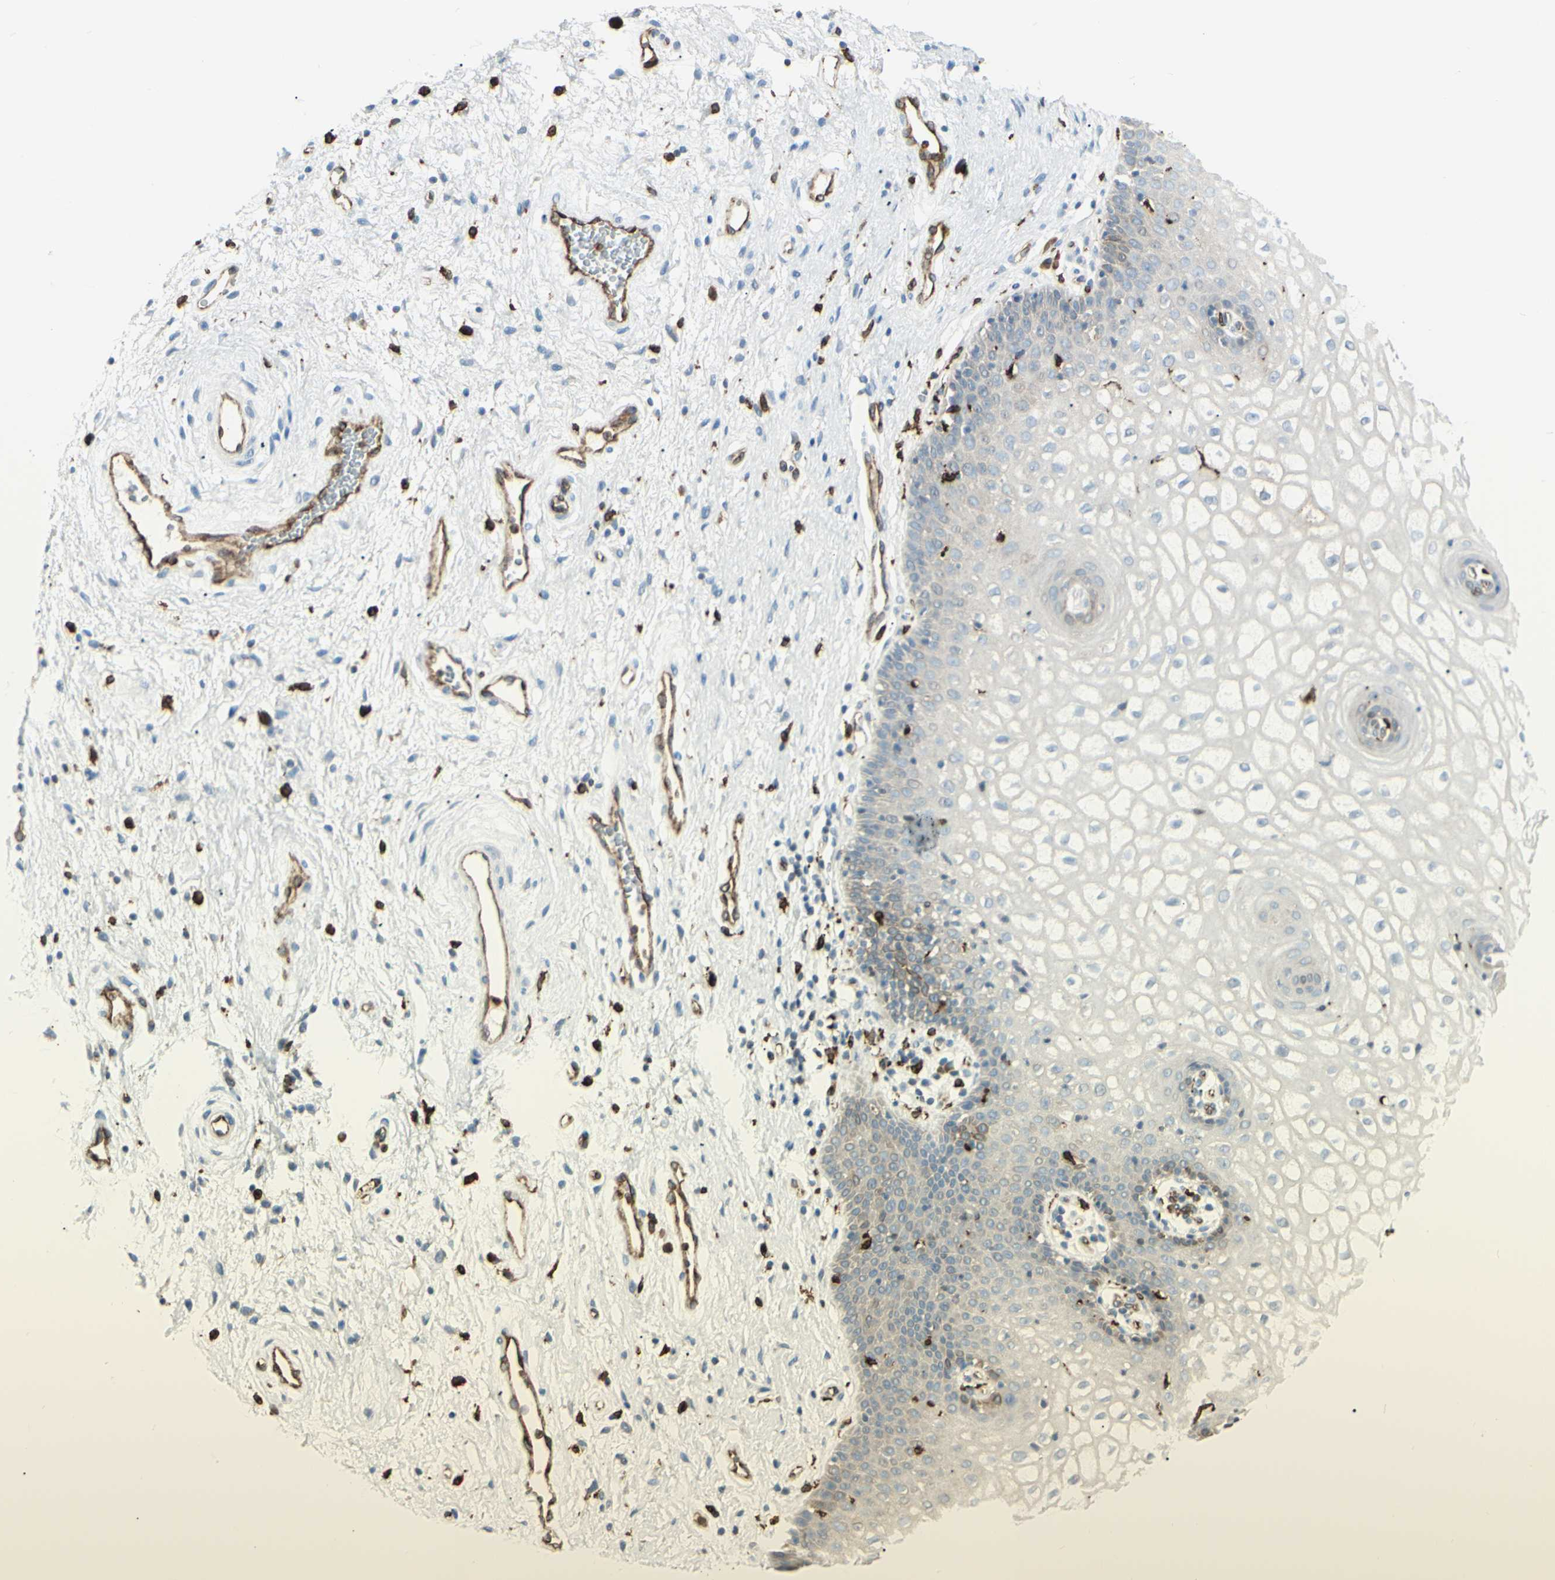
{"staining": {"intensity": "weak", "quantity": "<25%", "location": "cytoplasmic/membranous"}, "tissue": "vagina", "cell_type": "Squamous epithelial cells", "image_type": "normal", "snomed": [{"axis": "morphology", "description": "Normal tissue, NOS"}, {"axis": "topography", "description": "Vagina"}], "caption": "DAB immunohistochemical staining of normal vagina reveals no significant expression in squamous epithelial cells. (DAB IHC visualized using brightfield microscopy, high magnification).", "gene": "CD74", "patient": {"sex": "female", "age": 34}}